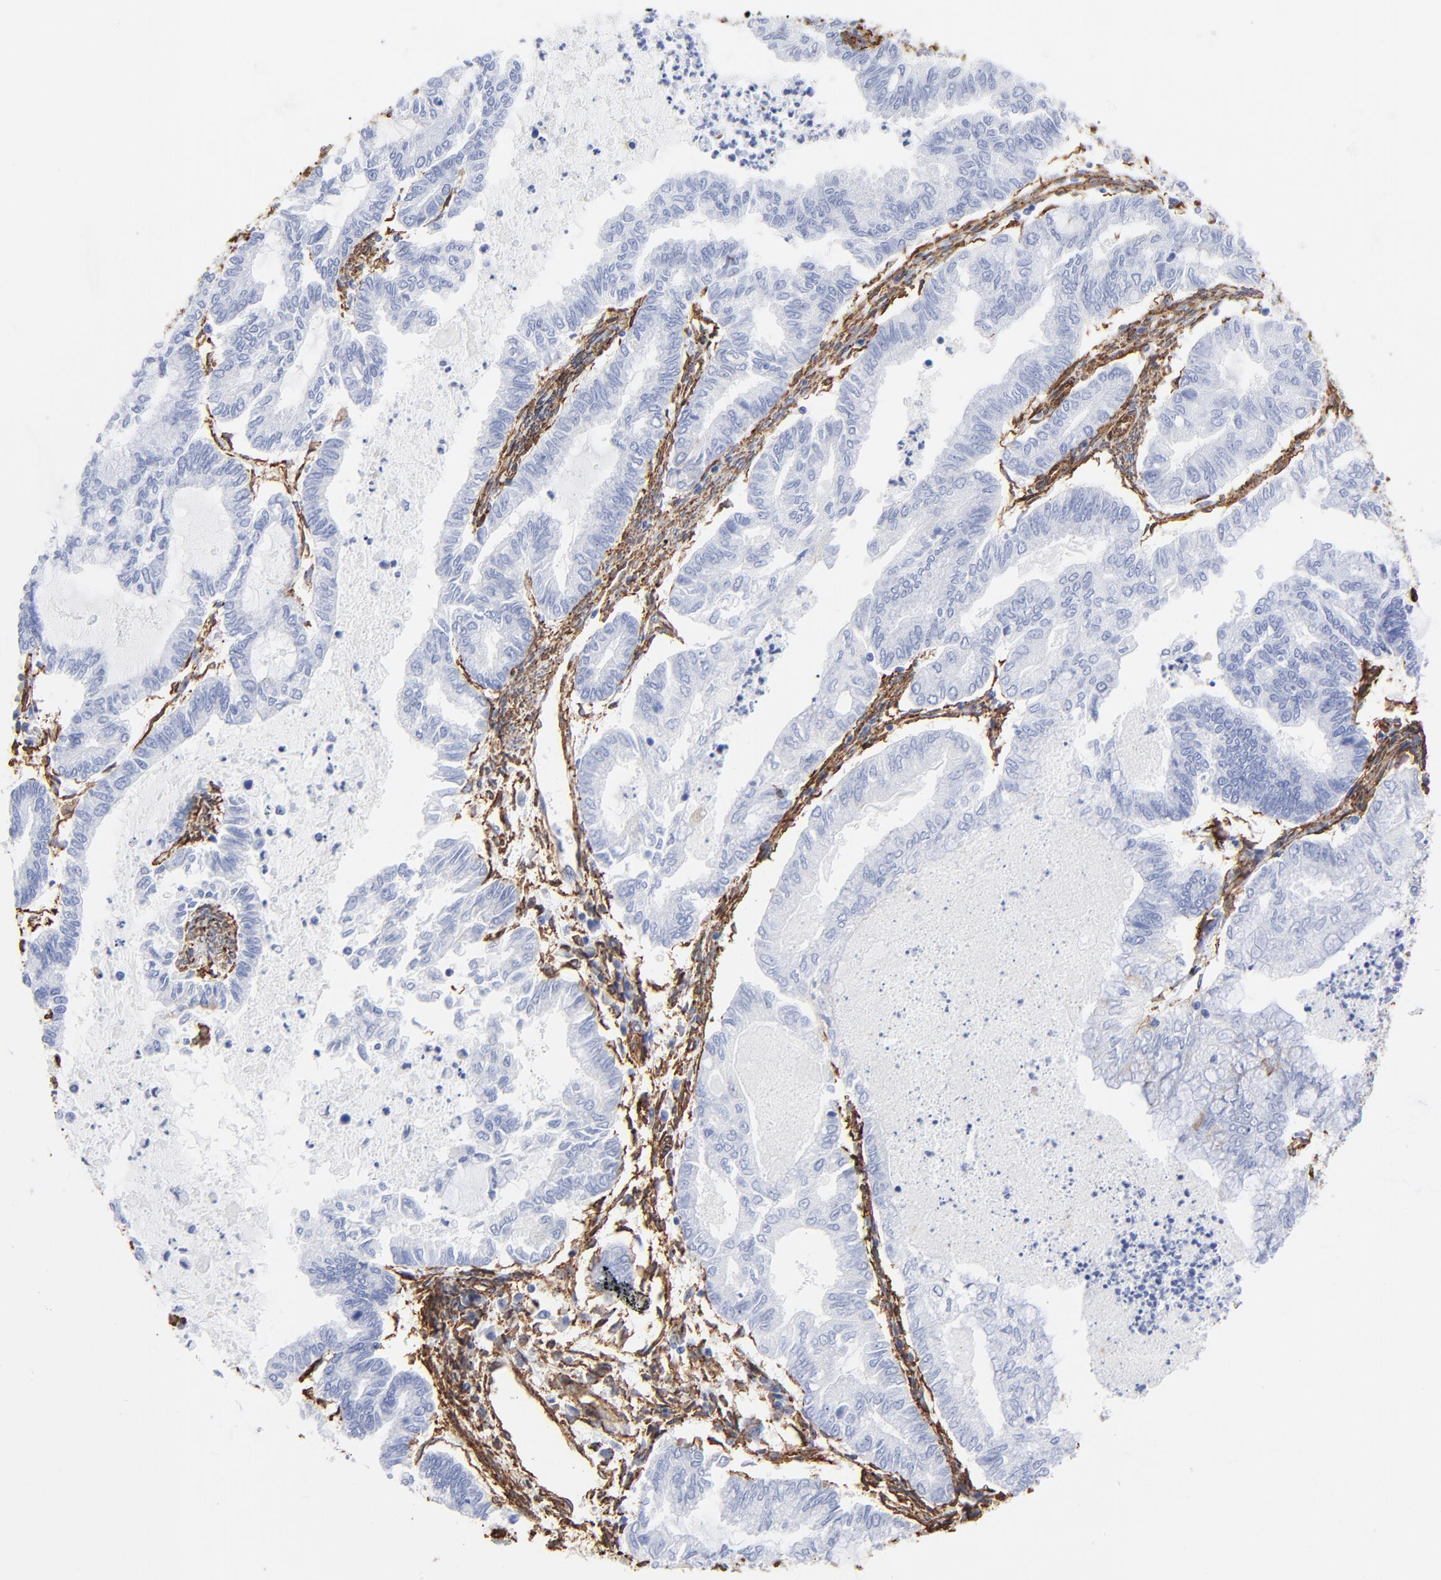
{"staining": {"intensity": "negative", "quantity": "none", "location": "none"}, "tissue": "endometrial cancer", "cell_type": "Tumor cells", "image_type": "cancer", "snomed": [{"axis": "morphology", "description": "Adenocarcinoma, NOS"}, {"axis": "topography", "description": "Endometrium"}], "caption": "Immunohistochemical staining of human endometrial cancer (adenocarcinoma) exhibits no significant positivity in tumor cells.", "gene": "CAV1", "patient": {"sex": "female", "age": 79}}